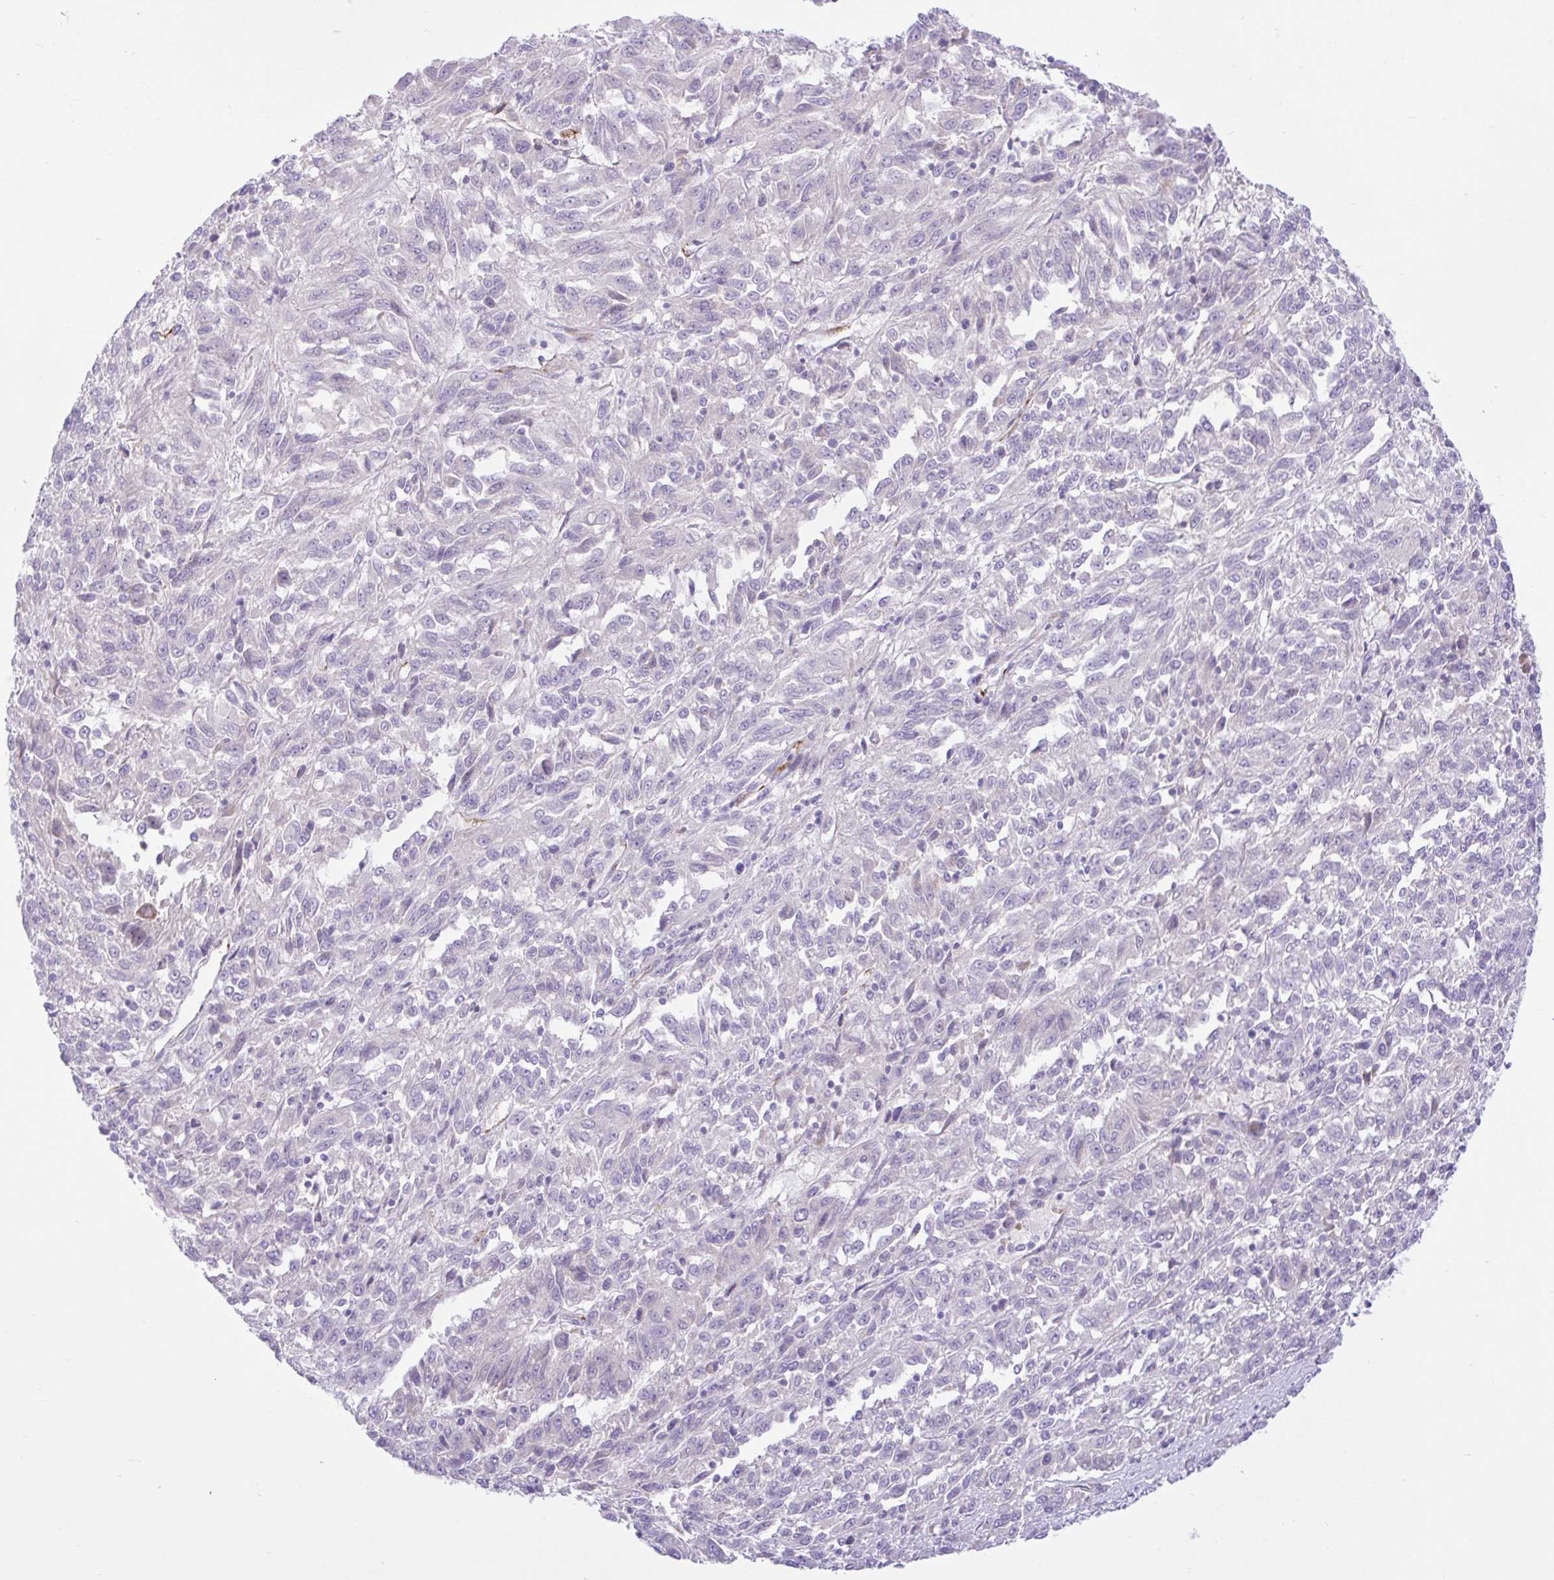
{"staining": {"intensity": "negative", "quantity": "none", "location": "none"}, "tissue": "melanoma", "cell_type": "Tumor cells", "image_type": "cancer", "snomed": [{"axis": "morphology", "description": "Malignant melanoma, Metastatic site"}, {"axis": "topography", "description": "Lung"}], "caption": "Tumor cells are negative for protein expression in human malignant melanoma (metastatic site).", "gene": "ZNF101", "patient": {"sex": "male", "age": 64}}